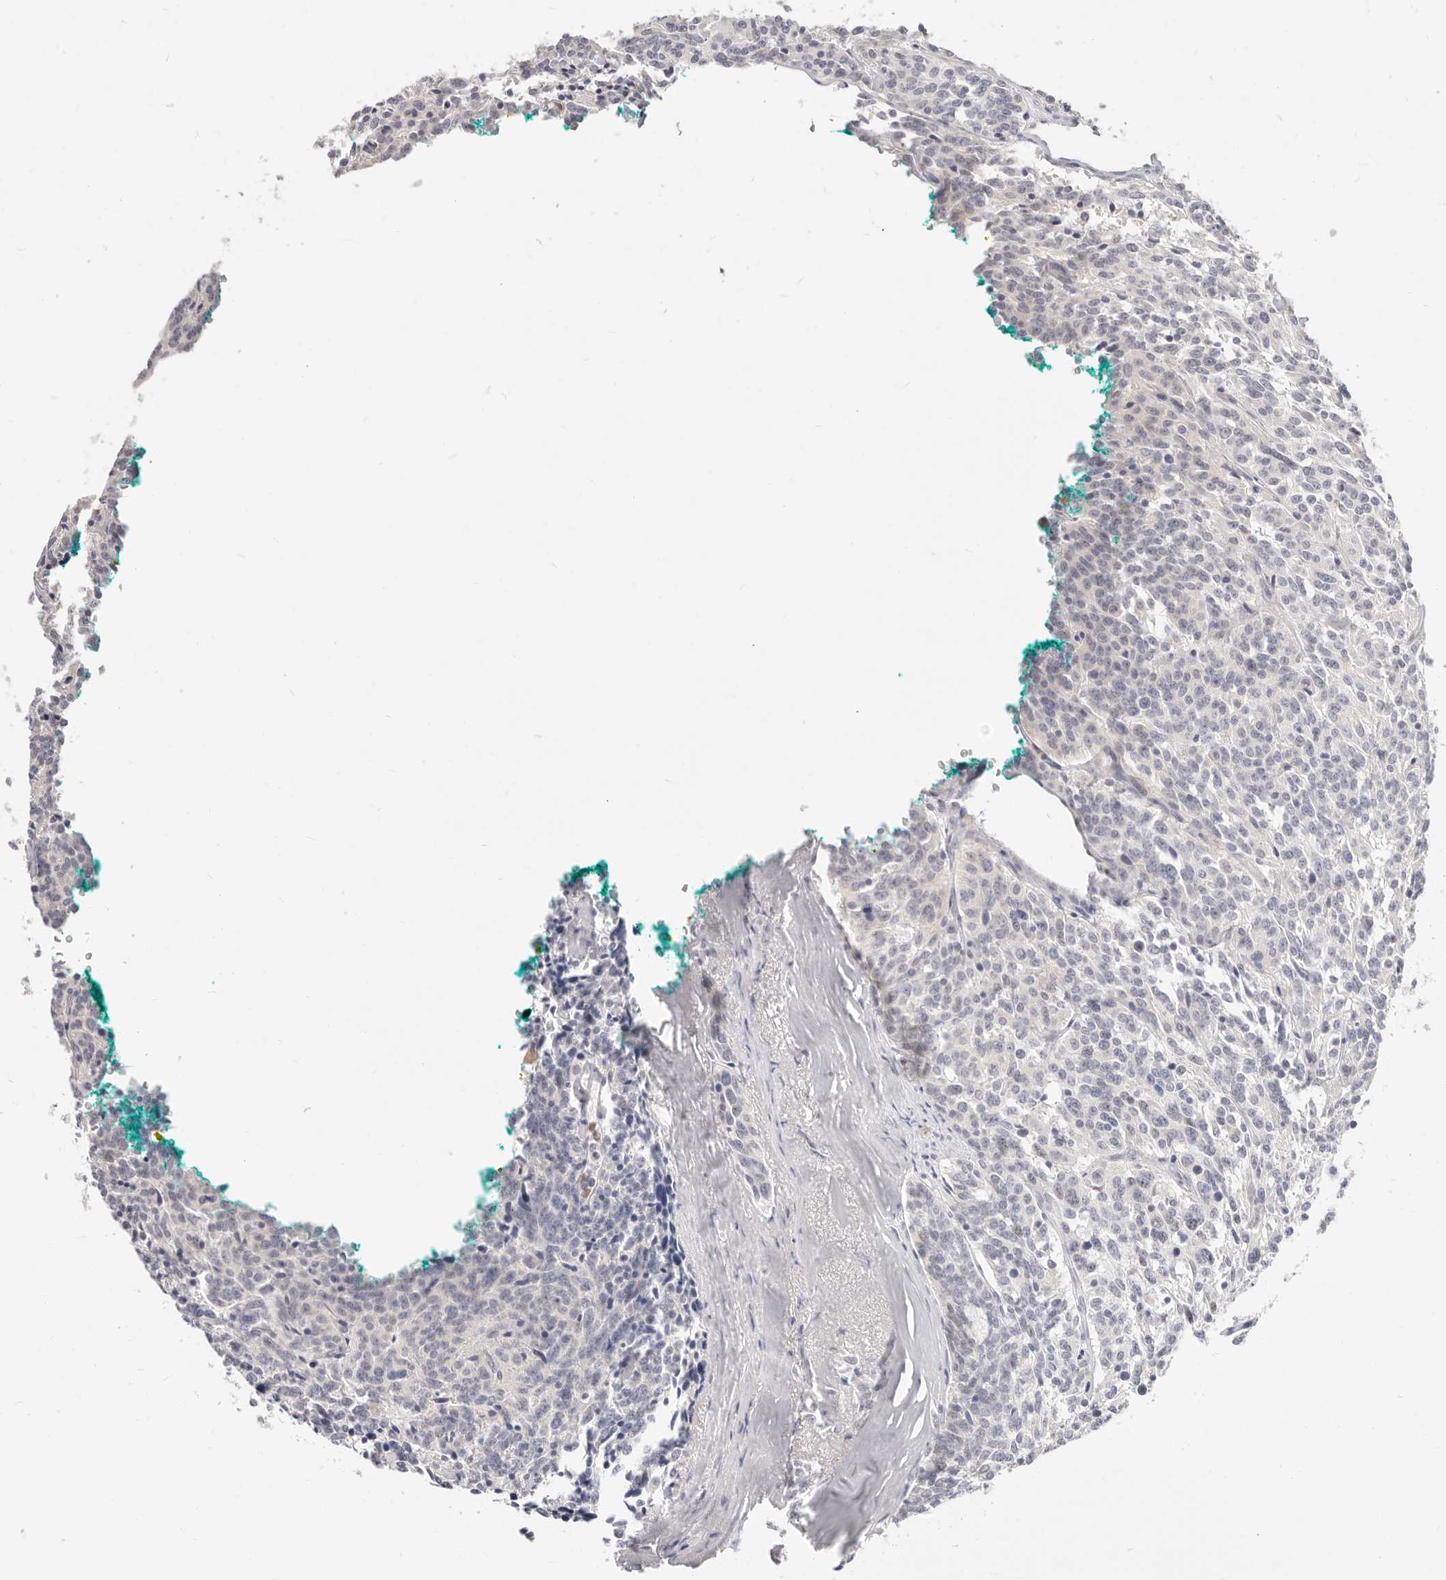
{"staining": {"intensity": "negative", "quantity": "none", "location": "none"}, "tissue": "carcinoid", "cell_type": "Tumor cells", "image_type": "cancer", "snomed": [{"axis": "morphology", "description": "Carcinoid, malignant, NOS"}, {"axis": "topography", "description": "Lung"}], "caption": "An immunohistochemistry (IHC) micrograph of carcinoid is shown. There is no staining in tumor cells of carcinoid.", "gene": "ASCL1", "patient": {"sex": "female", "age": 46}}